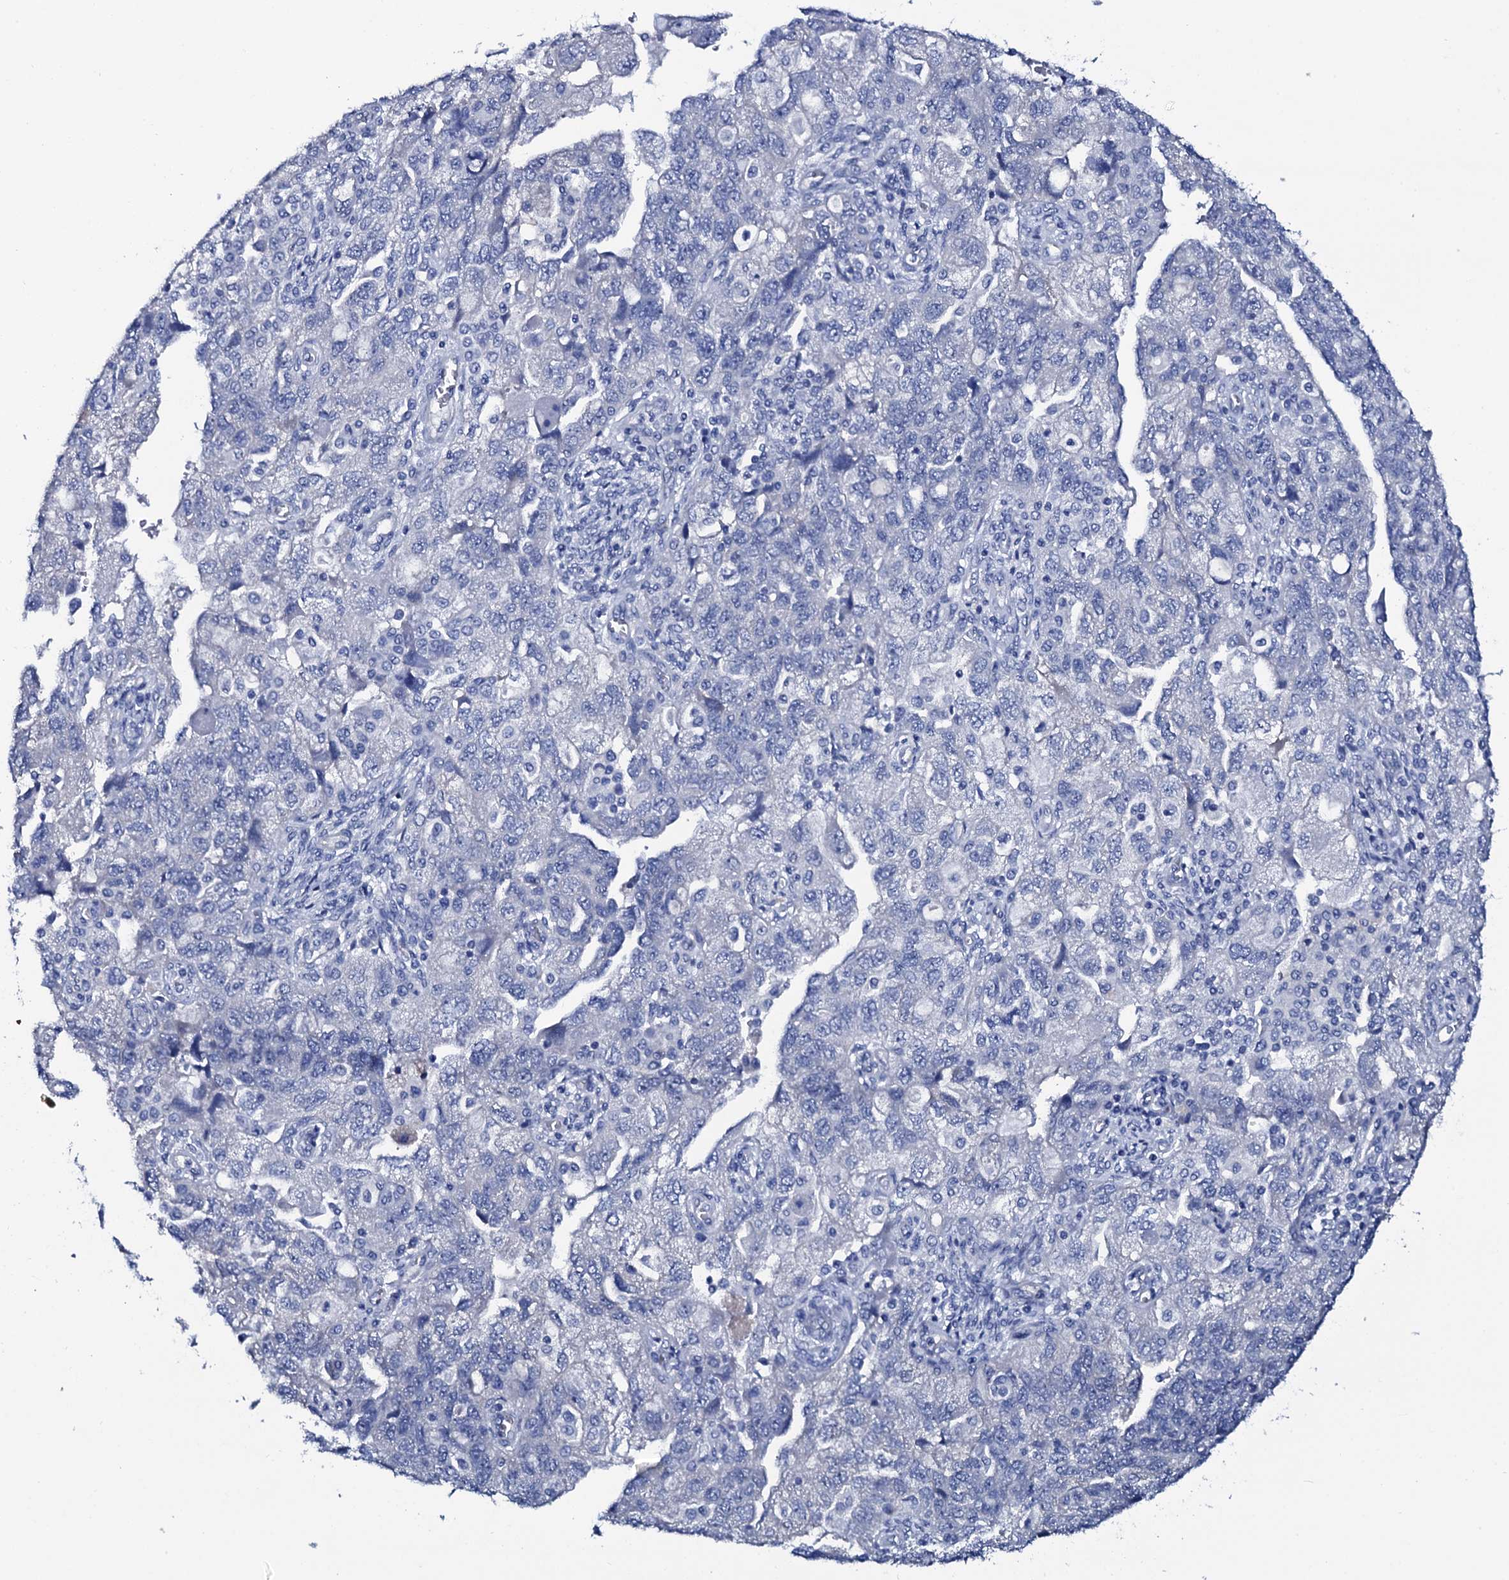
{"staining": {"intensity": "negative", "quantity": "none", "location": "none"}, "tissue": "ovarian cancer", "cell_type": "Tumor cells", "image_type": "cancer", "snomed": [{"axis": "morphology", "description": "Carcinoma, NOS"}, {"axis": "morphology", "description": "Cystadenocarcinoma, serous, NOS"}, {"axis": "topography", "description": "Ovary"}], "caption": "Immunohistochemistry (IHC) micrograph of ovarian serous cystadenocarcinoma stained for a protein (brown), which reveals no staining in tumor cells.", "gene": "GYS2", "patient": {"sex": "female", "age": 69}}